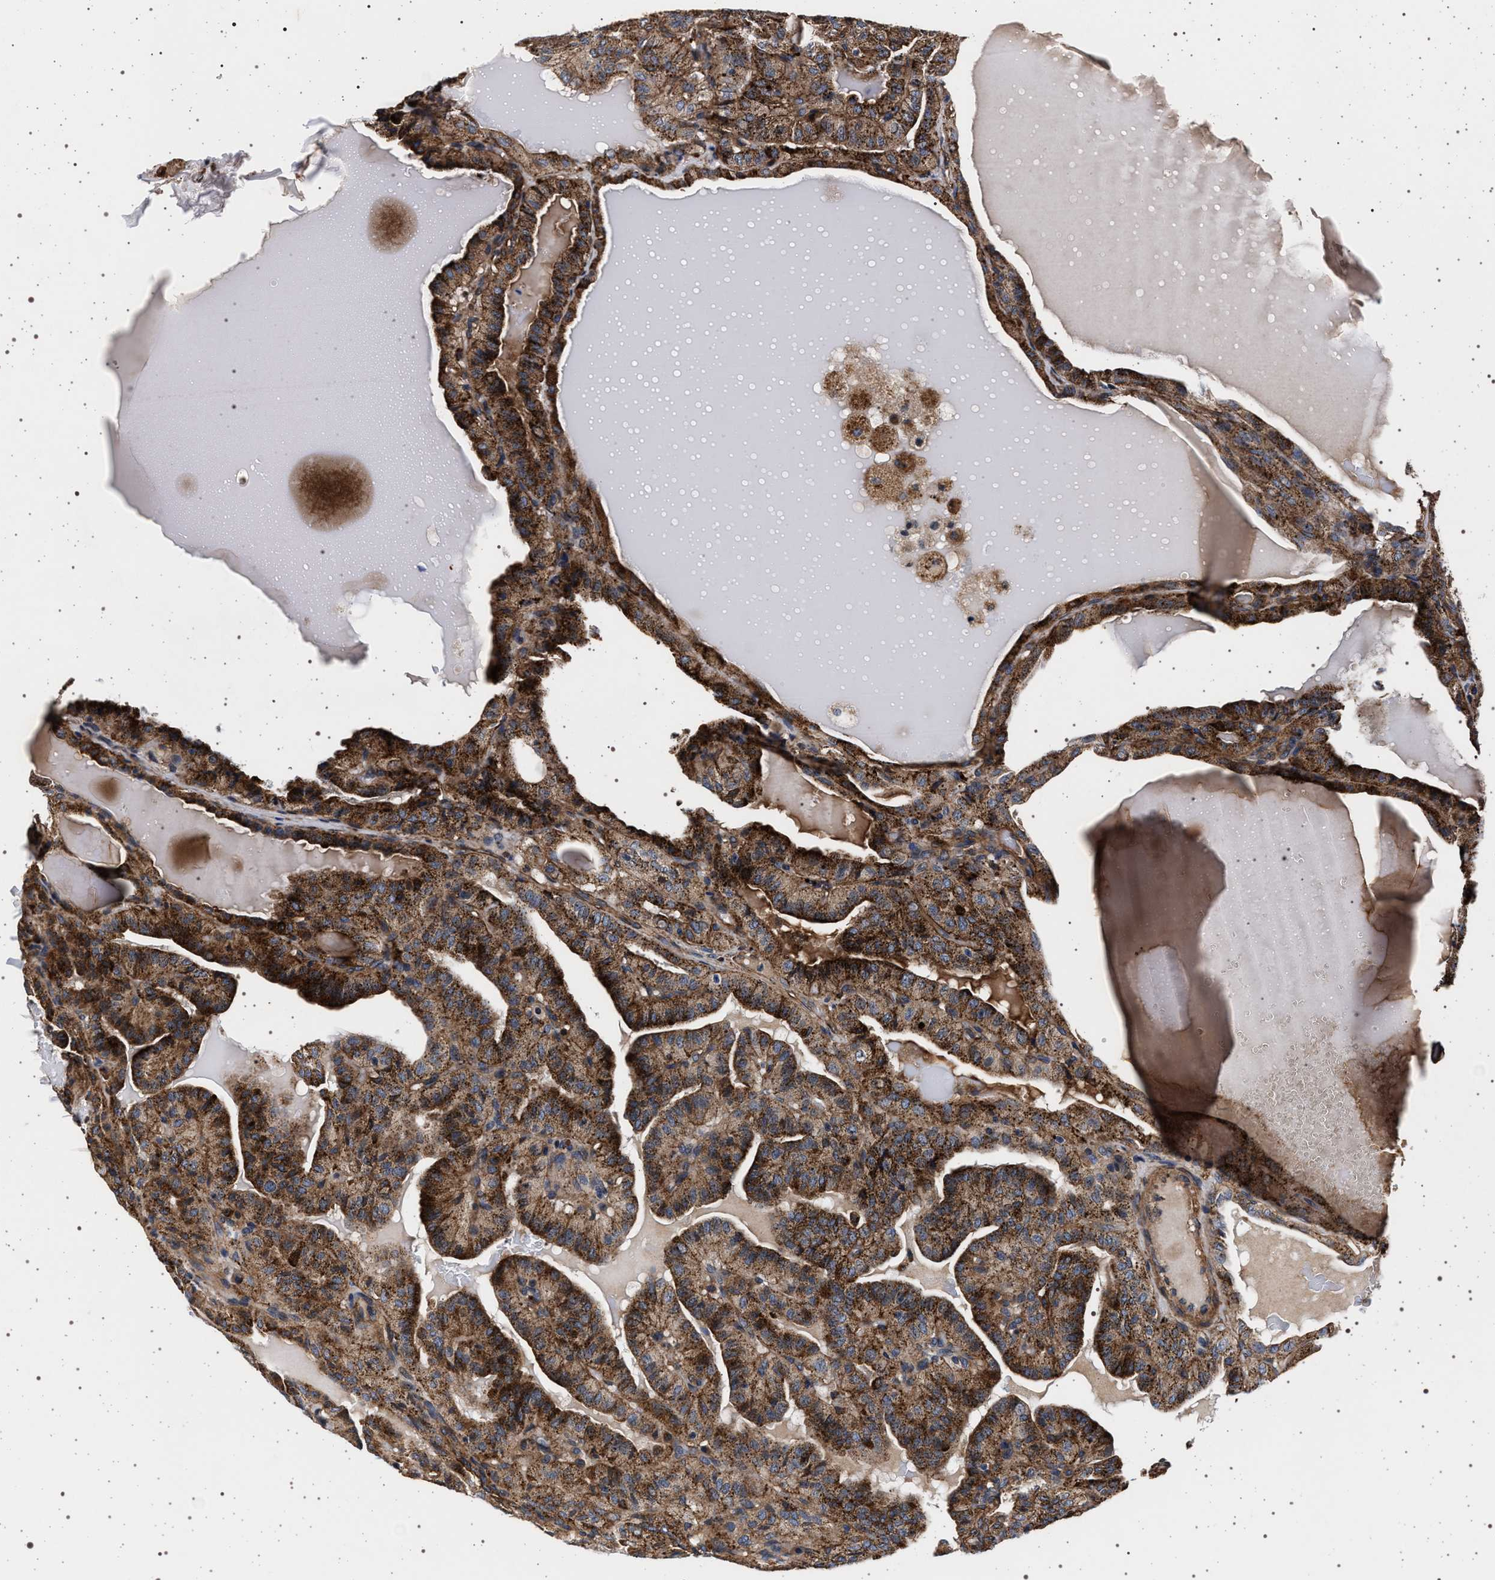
{"staining": {"intensity": "strong", "quantity": ">75%", "location": "cytoplasmic/membranous"}, "tissue": "thyroid cancer", "cell_type": "Tumor cells", "image_type": "cancer", "snomed": [{"axis": "morphology", "description": "Papillary adenocarcinoma, NOS"}, {"axis": "topography", "description": "Thyroid gland"}], "caption": "Immunohistochemical staining of papillary adenocarcinoma (thyroid) shows high levels of strong cytoplasmic/membranous expression in about >75% of tumor cells.", "gene": "KCNK6", "patient": {"sex": "male", "age": 77}}